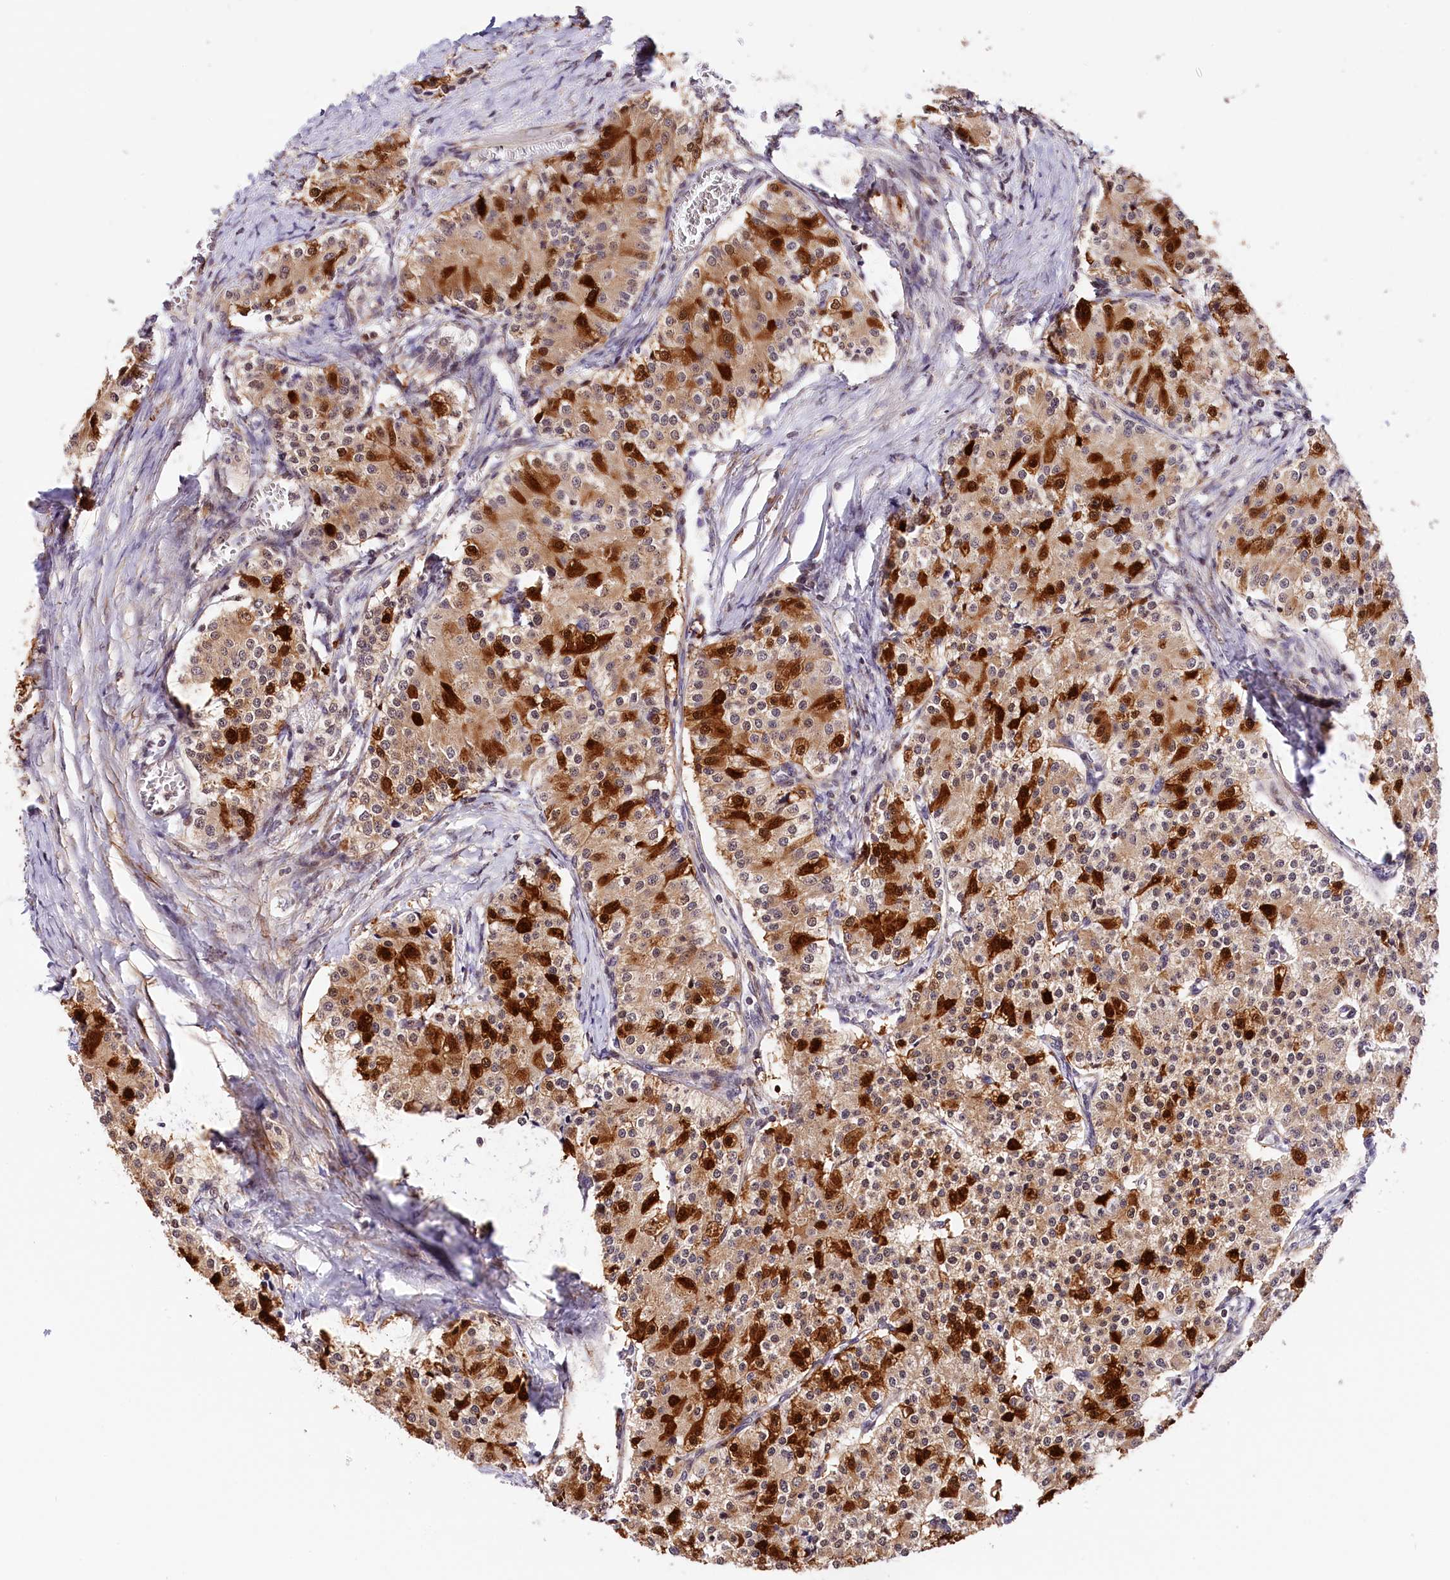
{"staining": {"intensity": "strong", "quantity": "25%-75%", "location": "cytoplasmic/membranous,nuclear"}, "tissue": "carcinoid", "cell_type": "Tumor cells", "image_type": "cancer", "snomed": [{"axis": "morphology", "description": "Carcinoid, malignant, NOS"}, {"axis": "topography", "description": "Colon"}], "caption": "The immunohistochemical stain highlights strong cytoplasmic/membranous and nuclear staining in tumor cells of malignant carcinoid tissue.", "gene": "CHORDC1", "patient": {"sex": "female", "age": 52}}